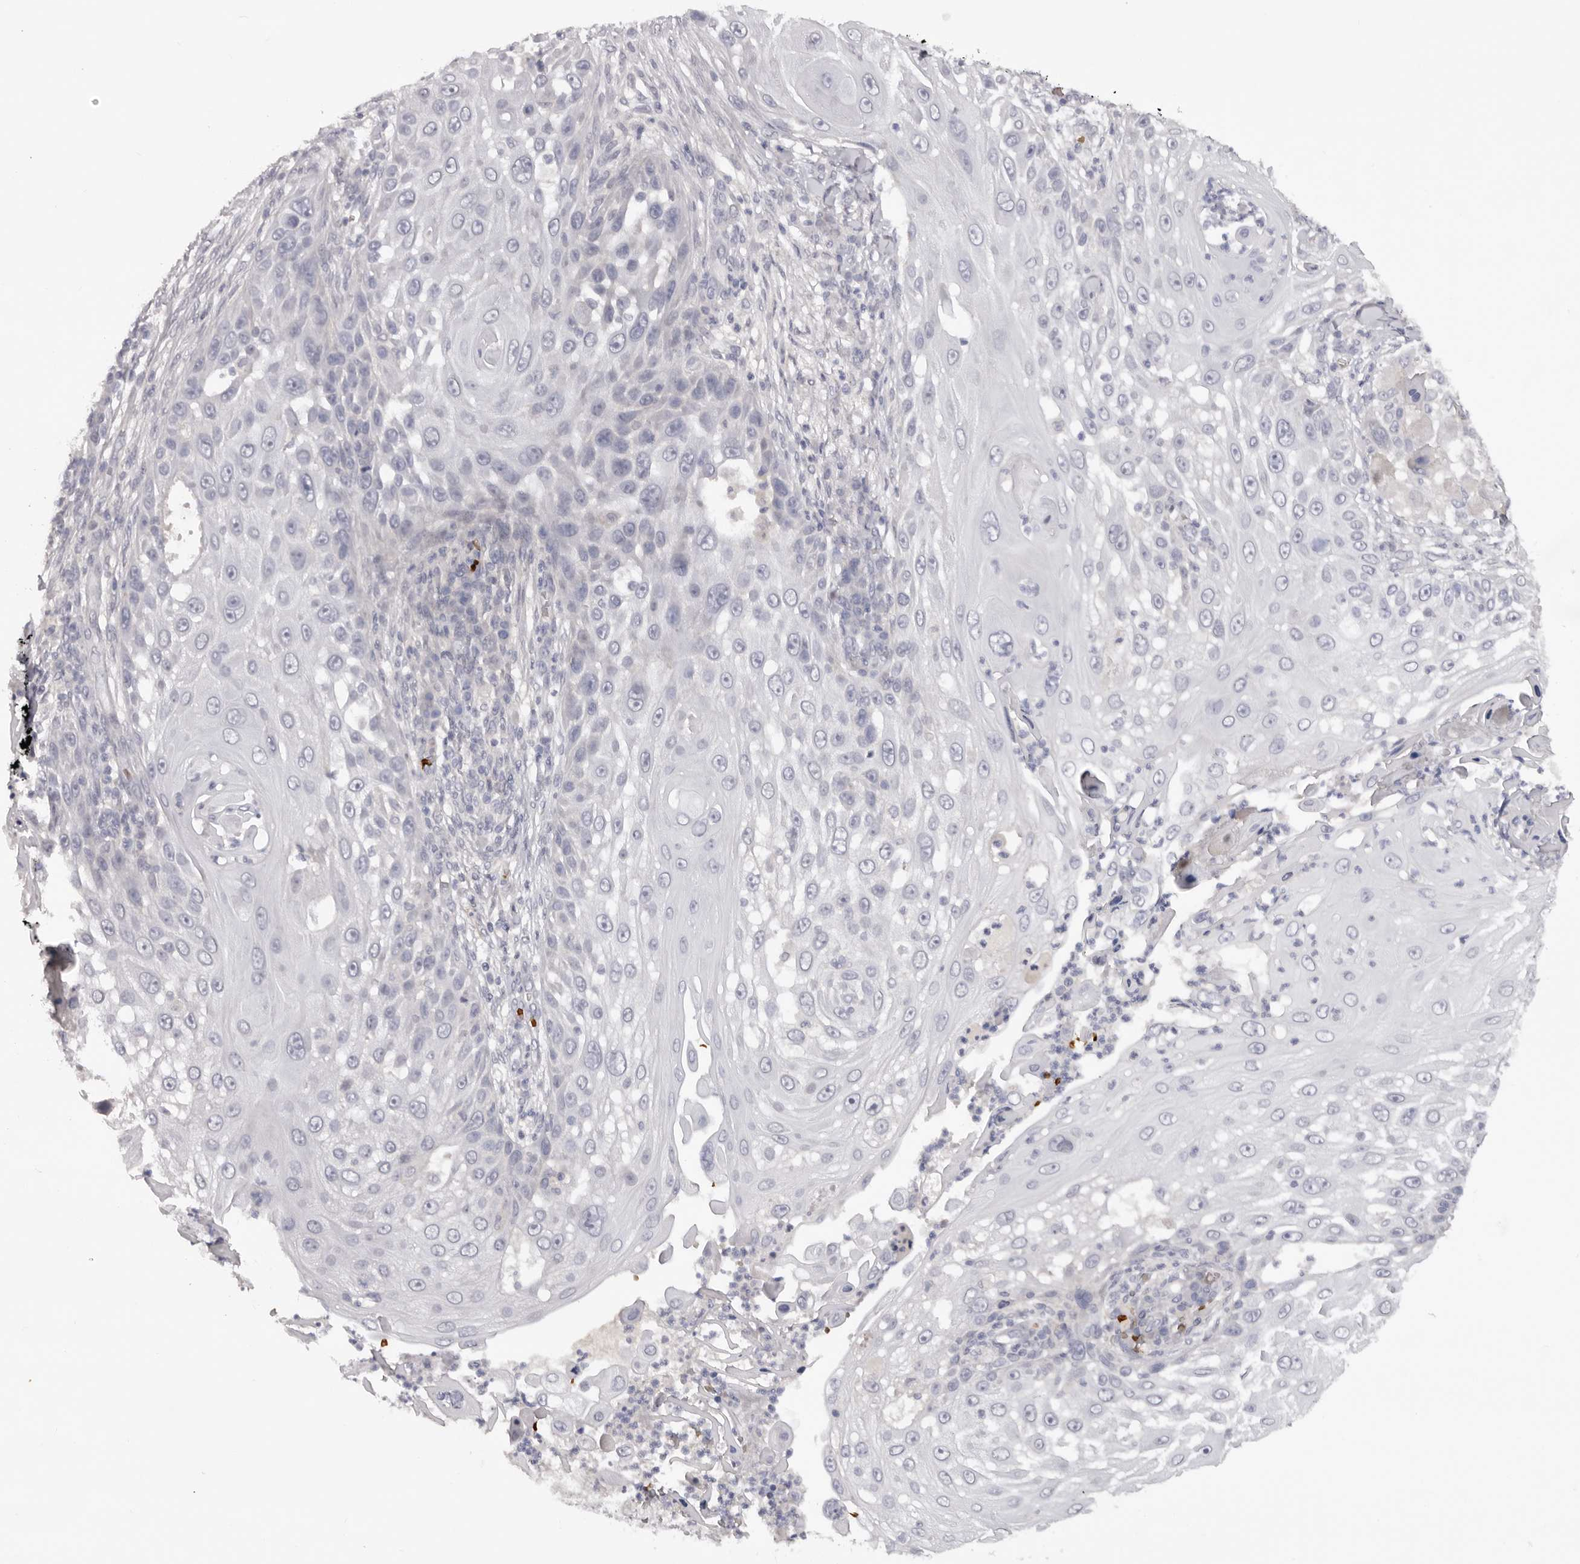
{"staining": {"intensity": "negative", "quantity": "none", "location": "none"}, "tissue": "skin cancer", "cell_type": "Tumor cells", "image_type": "cancer", "snomed": [{"axis": "morphology", "description": "Squamous cell carcinoma, NOS"}, {"axis": "topography", "description": "Skin"}], "caption": "Tumor cells show no significant protein staining in squamous cell carcinoma (skin).", "gene": "TNR", "patient": {"sex": "female", "age": 44}}